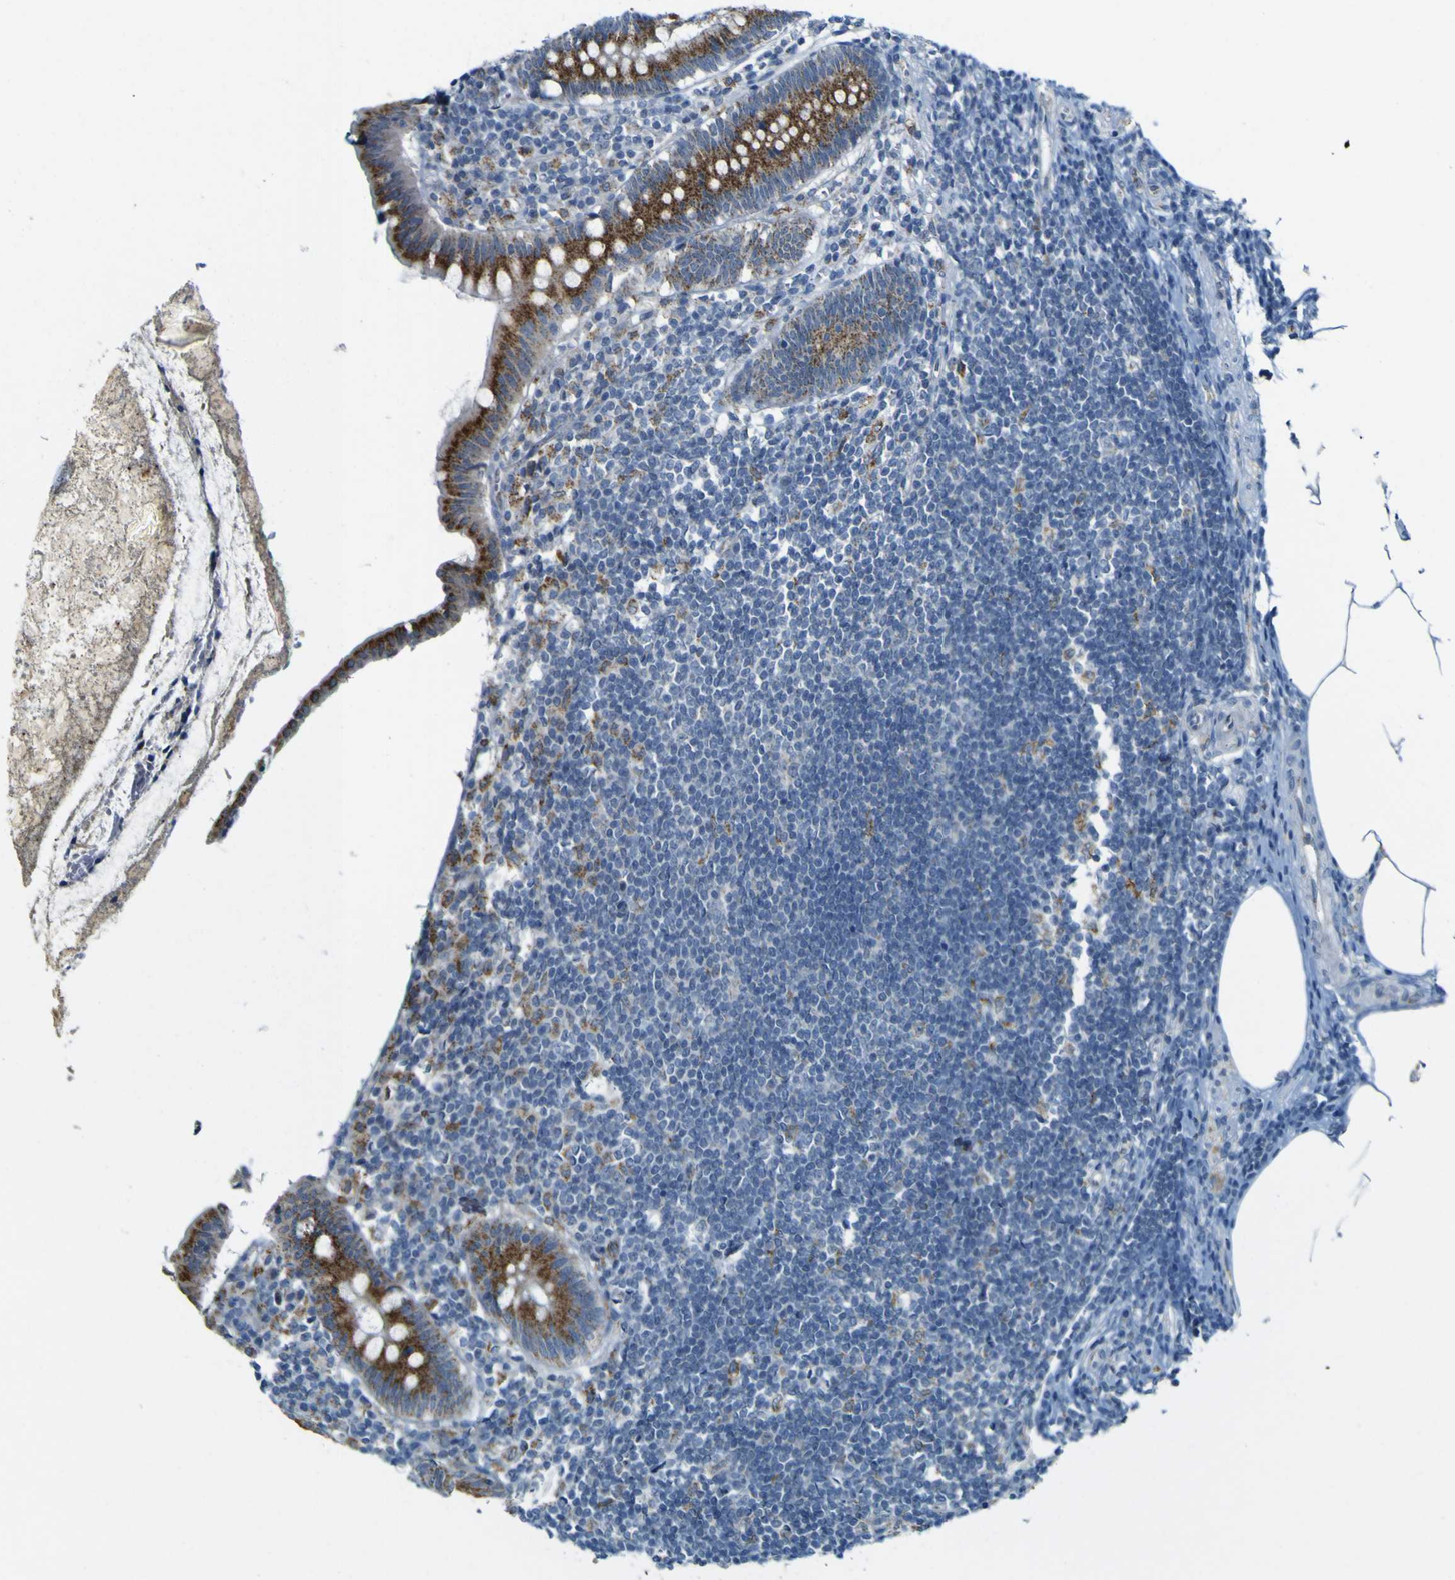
{"staining": {"intensity": "strong", "quantity": ">75%", "location": "cytoplasmic/membranous"}, "tissue": "appendix", "cell_type": "Glandular cells", "image_type": "normal", "snomed": [{"axis": "morphology", "description": "Normal tissue, NOS"}, {"axis": "topography", "description": "Appendix"}], "caption": "This photomicrograph shows IHC staining of normal human appendix, with high strong cytoplasmic/membranous positivity in about >75% of glandular cells.", "gene": "ACBD5", "patient": {"sex": "female", "age": 50}}